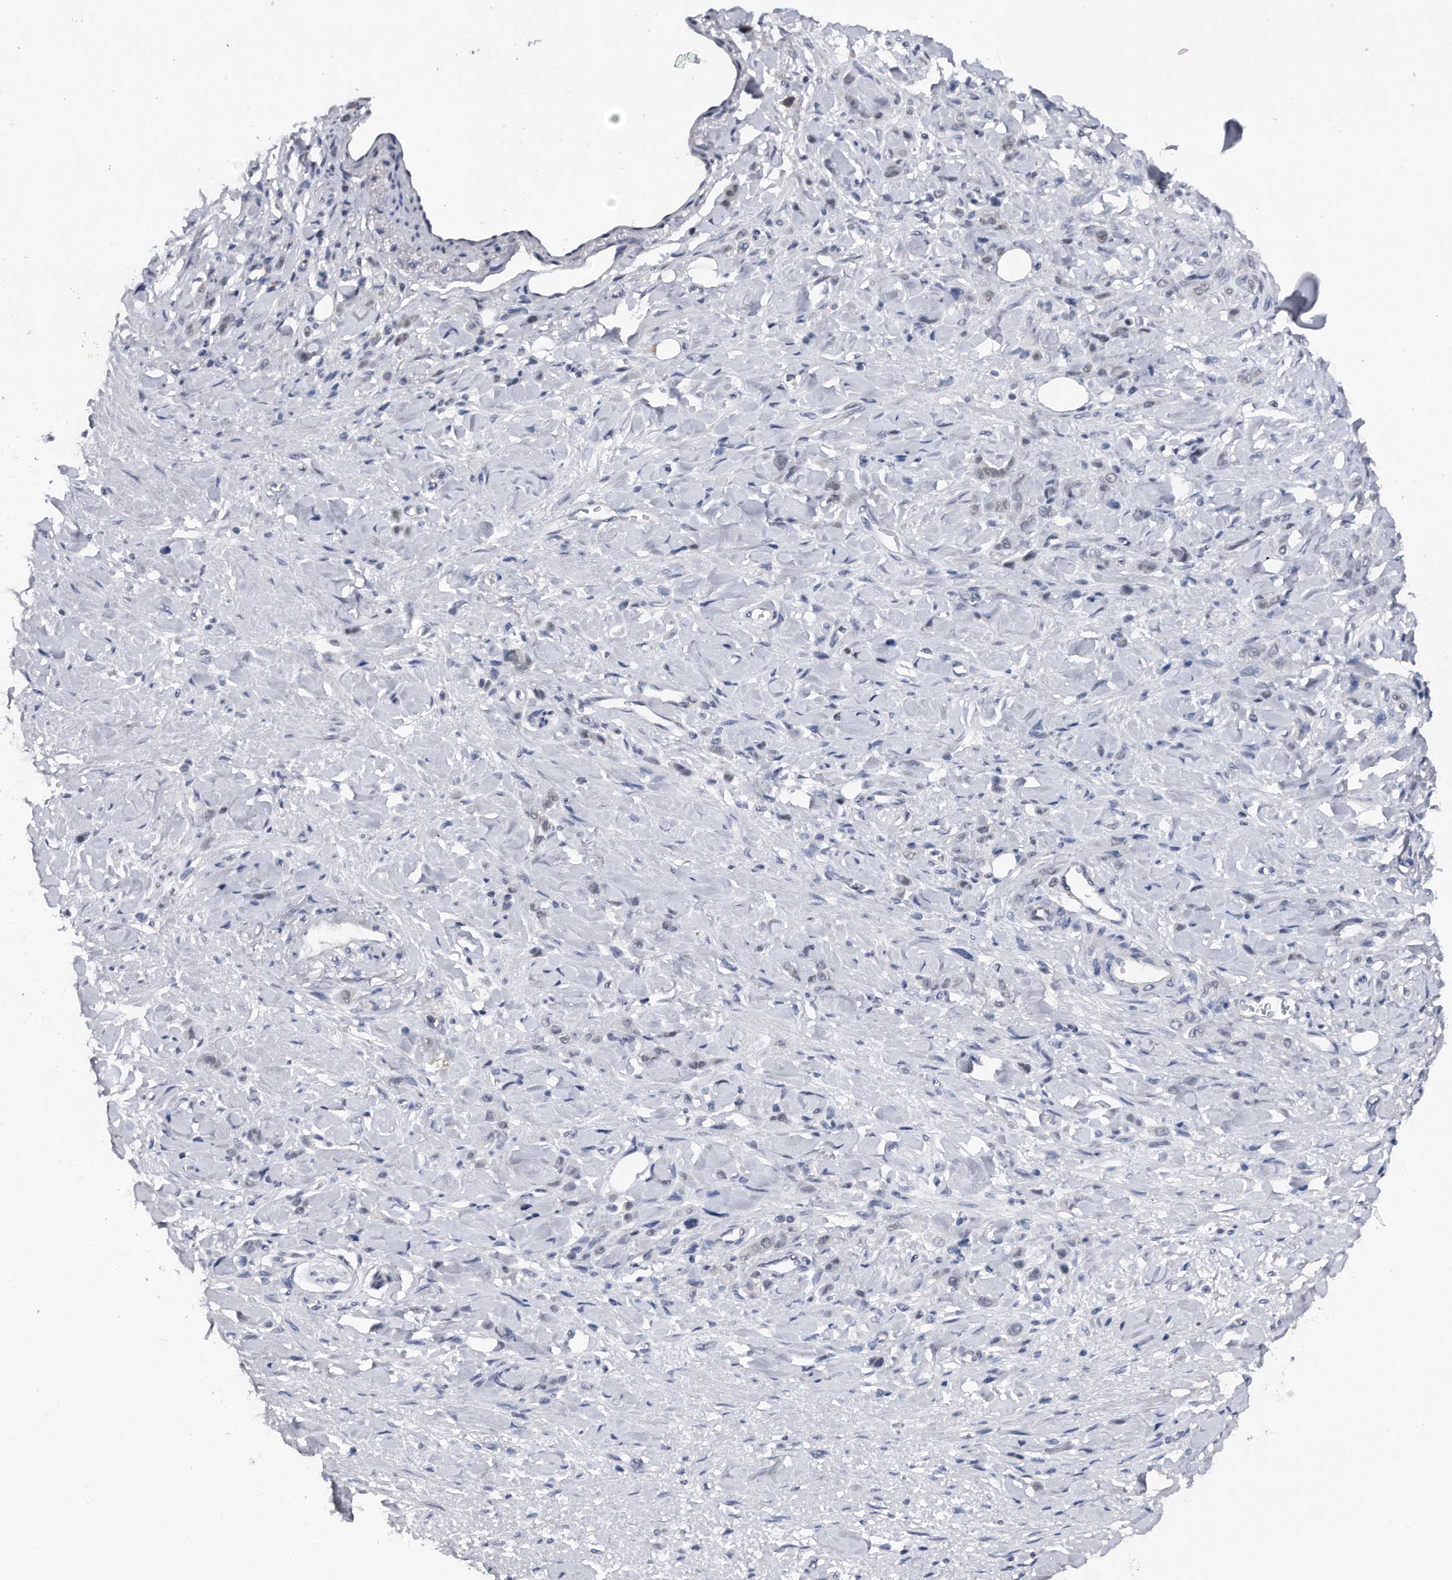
{"staining": {"intensity": "negative", "quantity": "none", "location": "none"}, "tissue": "stomach cancer", "cell_type": "Tumor cells", "image_type": "cancer", "snomed": [{"axis": "morphology", "description": "Normal tissue, NOS"}, {"axis": "morphology", "description": "Adenocarcinoma, NOS"}, {"axis": "topography", "description": "Stomach"}], "caption": "Micrograph shows no protein positivity in tumor cells of stomach adenocarcinoma tissue. (DAB (3,3'-diaminobenzidine) immunohistochemistry (IHC) visualized using brightfield microscopy, high magnification).", "gene": "VIRMA", "patient": {"sex": "male", "age": 82}}